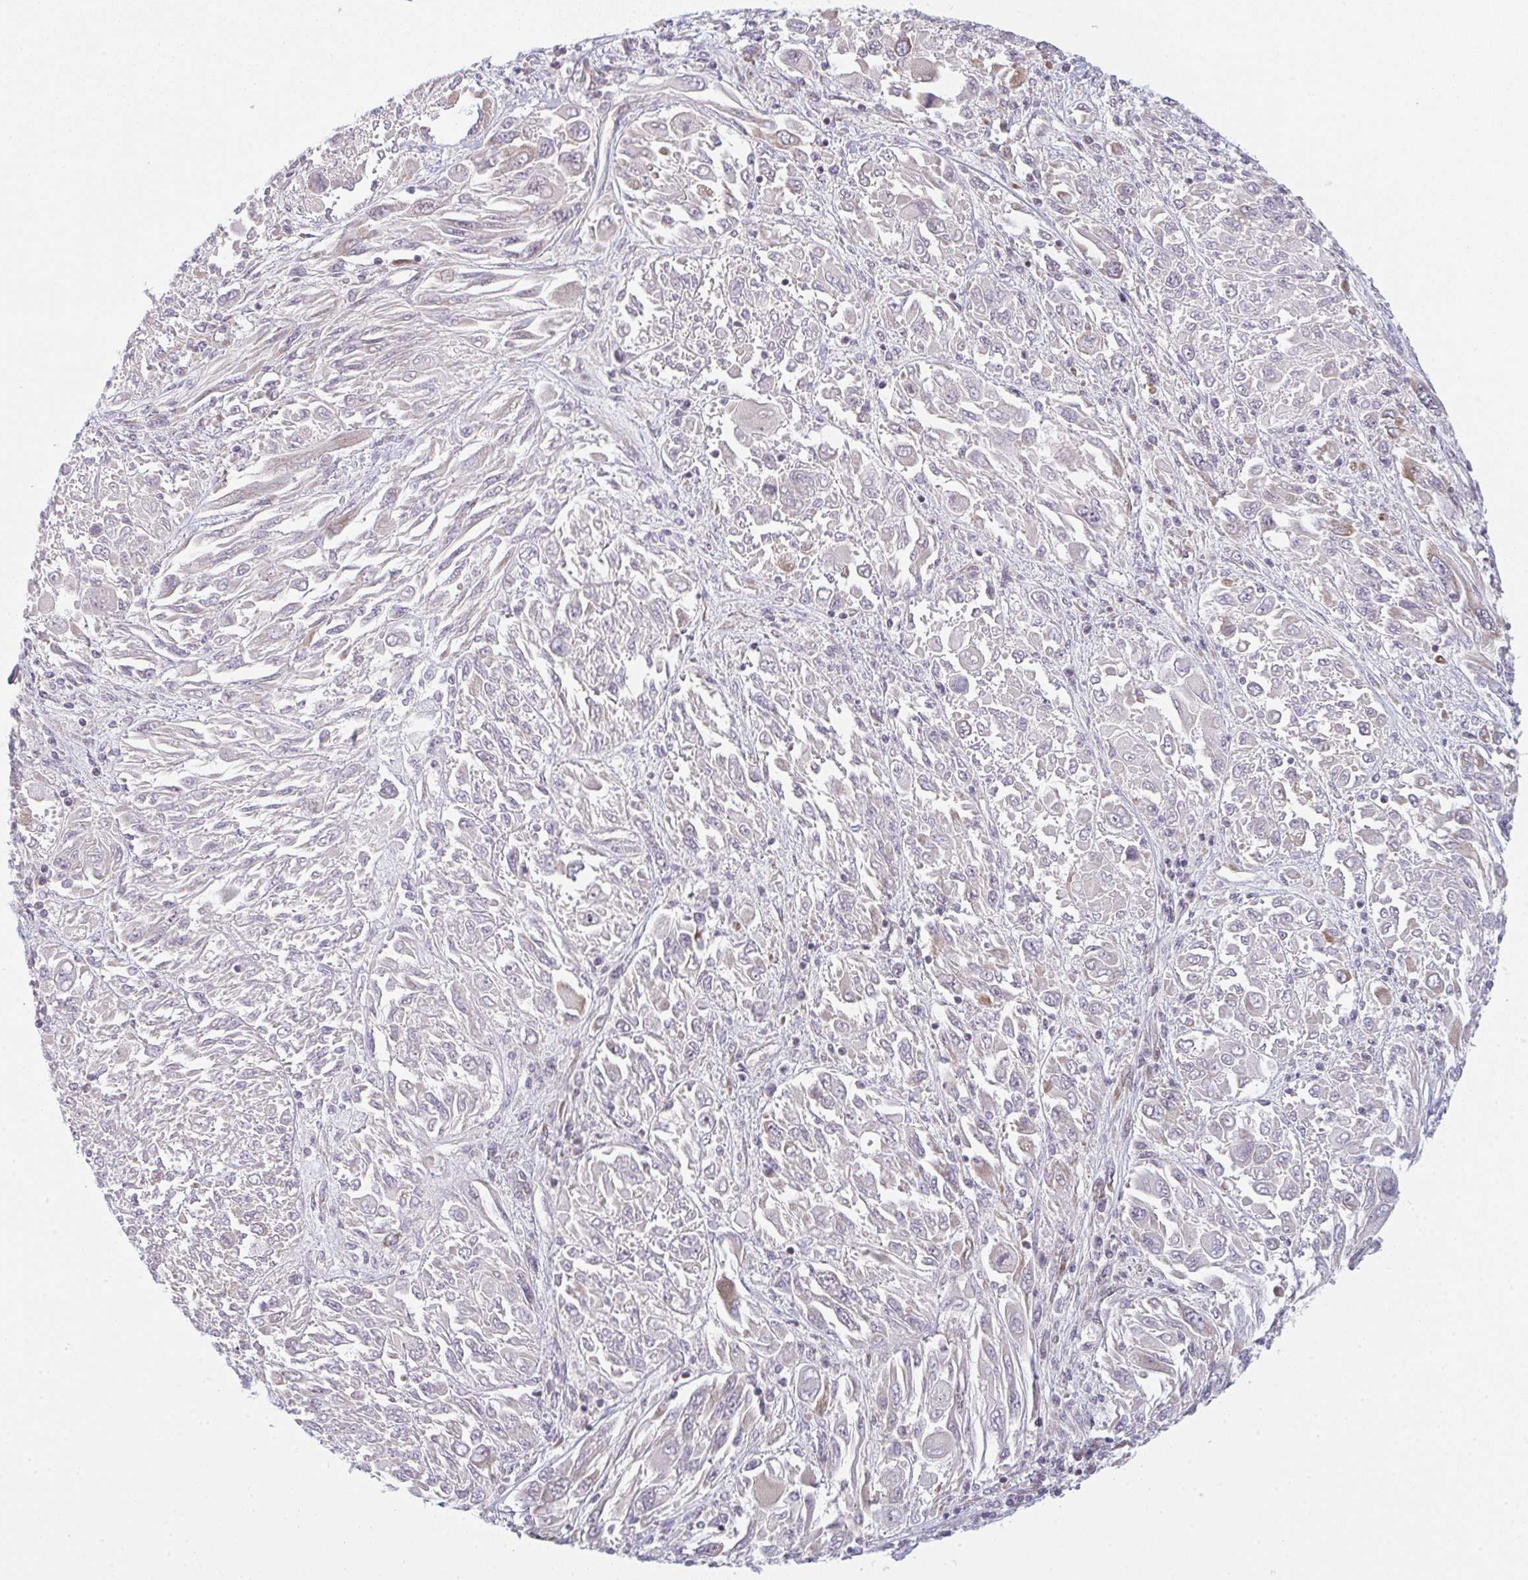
{"staining": {"intensity": "negative", "quantity": "none", "location": "none"}, "tissue": "melanoma", "cell_type": "Tumor cells", "image_type": "cancer", "snomed": [{"axis": "morphology", "description": "Malignant melanoma, NOS"}, {"axis": "topography", "description": "Skin"}], "caption": "Immunohistochemical staining of human malignant melanoma exhibits no significant expression in tumor cells.", "gene": "TMEM237", "patient": {"sex": "female", "age": 91}}